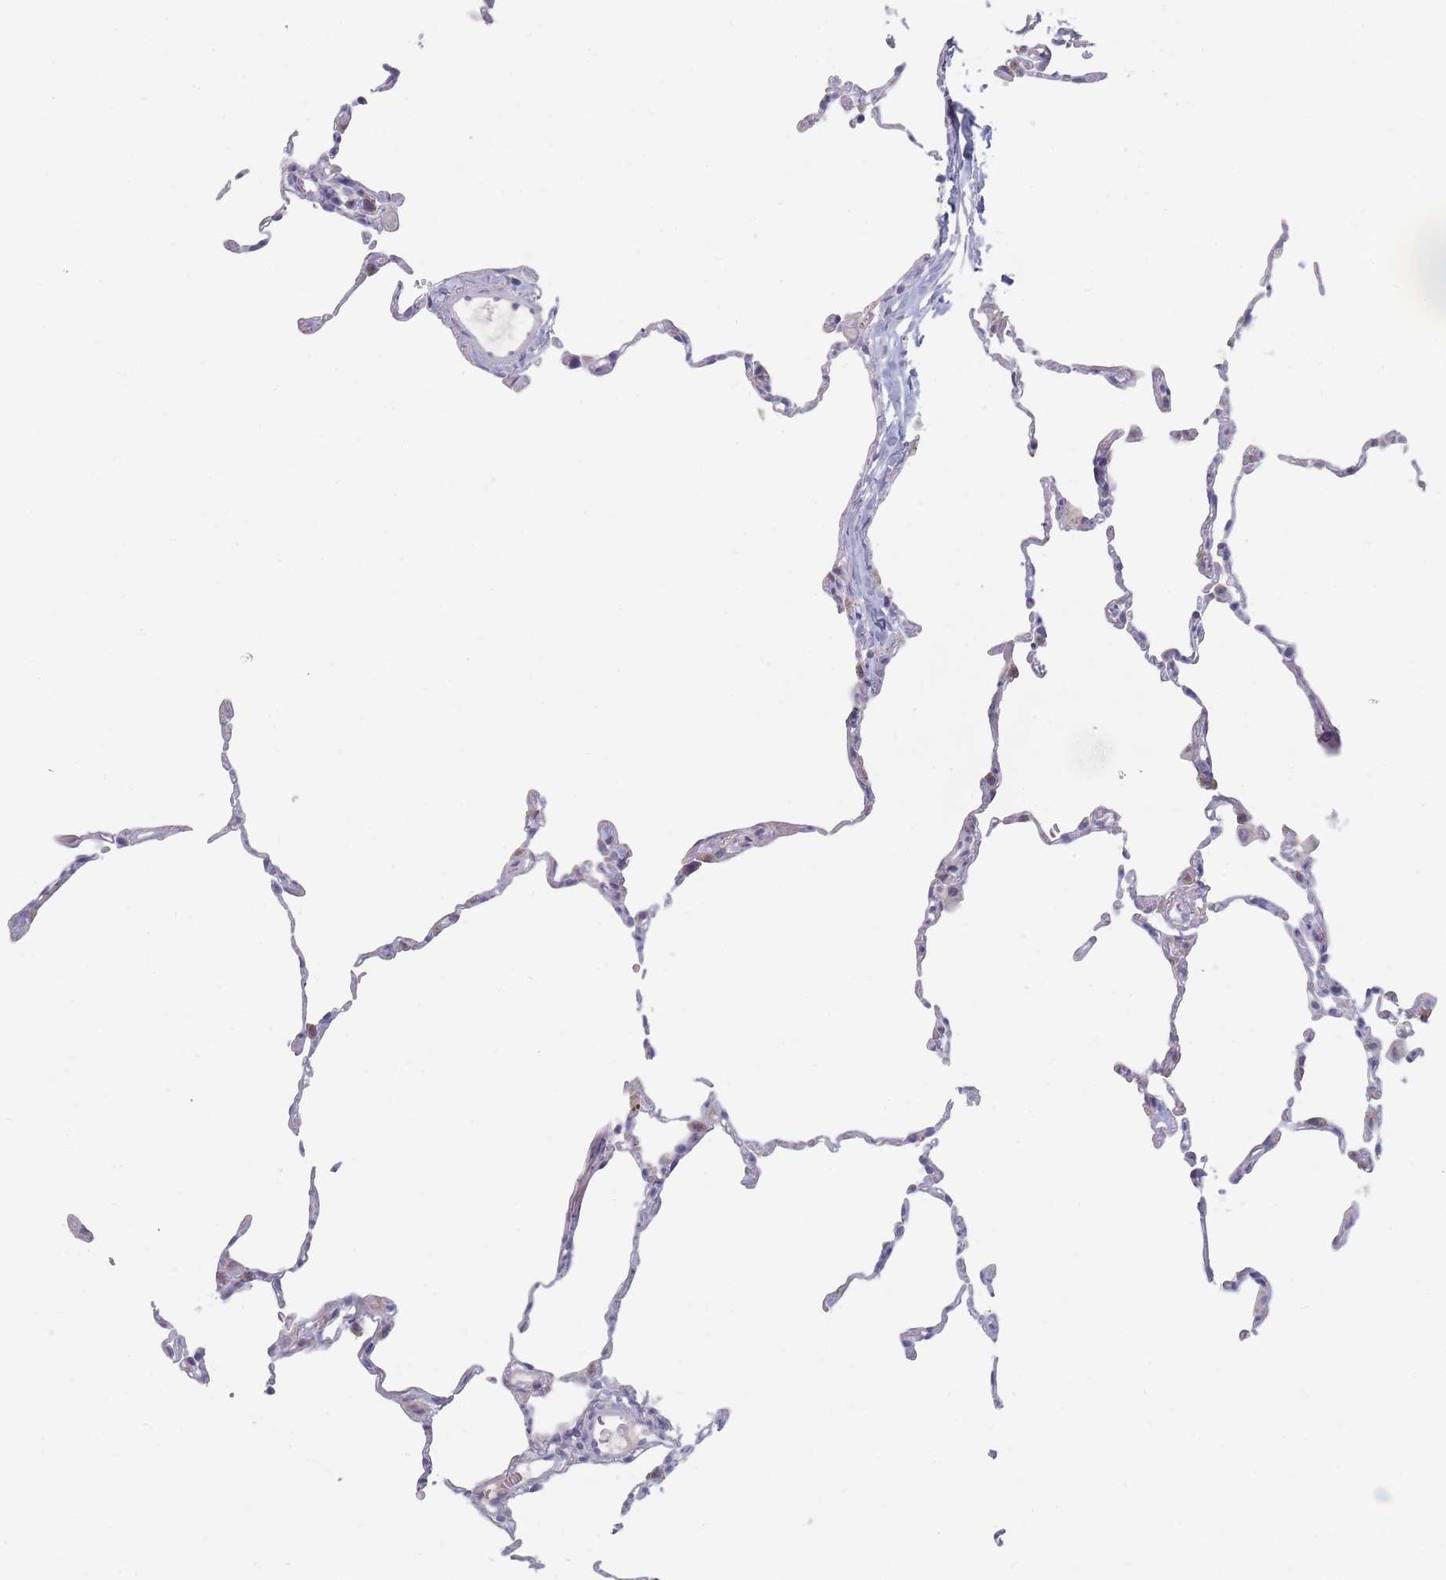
{"staining": {"intensity": "negative", "quantity": "none", "location": "none"}, "tissue": "lung", "cell_type": "Alveolar cells", "image_type": "normal", "snomed": [{"axis": "morphology", "description": "Normal tissue, NOS"}, {"axis": "topography", "description": "Lung"}], "caption": "Immunohistochemistry of unremarkable human lung demonstrates no expression in alveolar cells. (DAB (3,3'-diaminobenzidine) immunohistochemistry (IHC), high magnification).", "gene": "RNF8", "patient": {"sex": "female", "age": 57}}